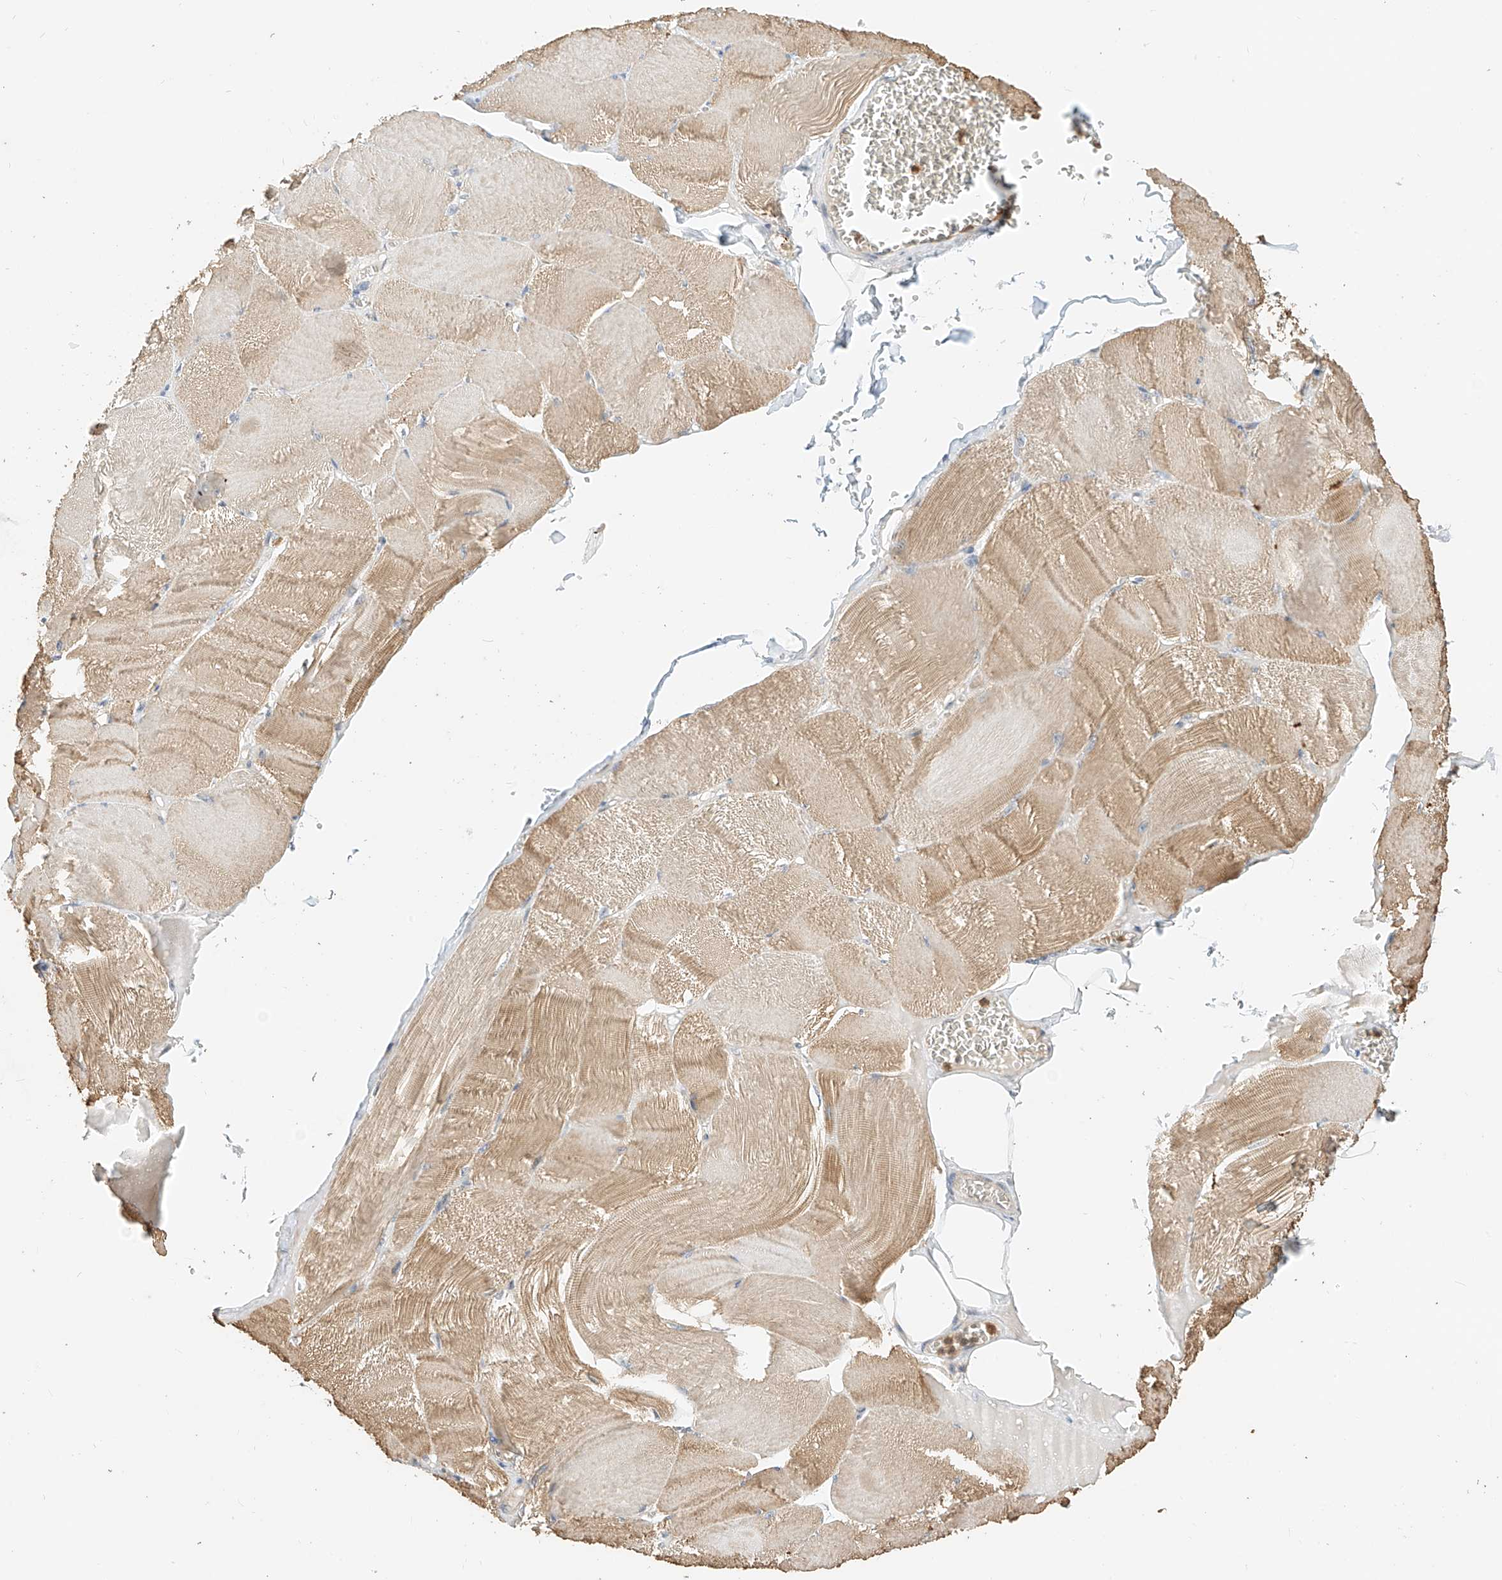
{"staining": {"intensity": "moderate", "quantity": ">75%", "location": "cytoplasmic/membranous"}, "tissue": "skeletal muscle", "cell_type": "Myocytes", "image_type": "normal", "snomed": [{"axis": "morphology", "description": "Normal tissue, NOS"}, {"axis": "morphology", "description": "Basal cell carcinoma"}, {"axis": "topography", "description": "Skeletal muscle"}], "caption": "DAB immunohistochemical staining of unremarkable skeletal muscle displays moderate cytoplasmic/membranous protein expression in about >75% of myocytes.", "gene": "OFD1", "patient": {"sex": "female", "age": 64}}